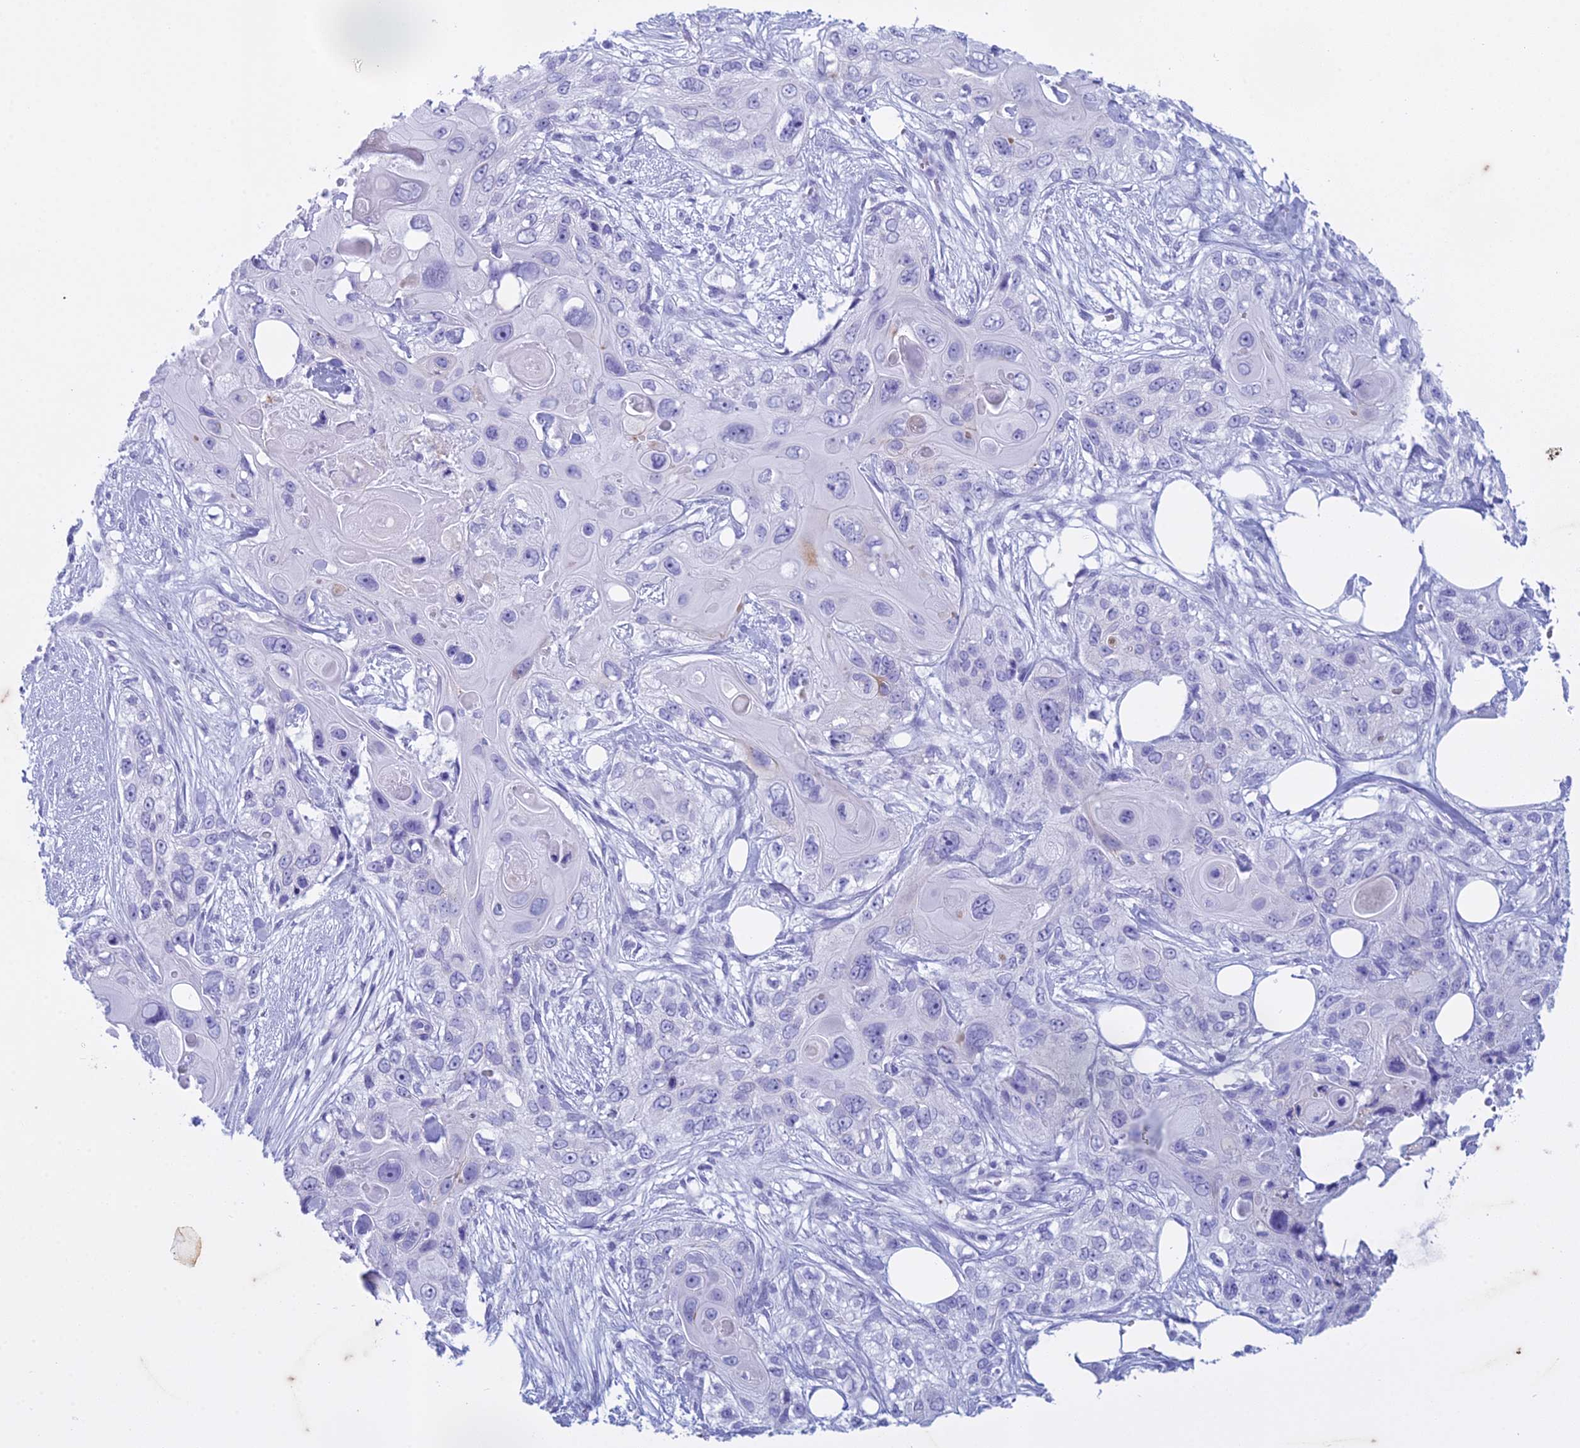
{"staining": {"intensity": "negative", "quantity": "none", "location": "none"}, "tissue": "skin cancer", "cell_type": "Tumor cells", "image_type": "cancer", "snomed": [{"axis": "morphology", "description": "Normal tissue, NOS"}, {"axis": "morphology", "description": "Squamous cell carcinoma, NOS"}, {"axis": "topography", "description": "Skin"}], "caption": "An image of human skin cancer (squamous cell carcinoma) is negative for staining in tumor cells.", "gene": "HMGB4", "patient": {"sex": "male", "age": 72}}